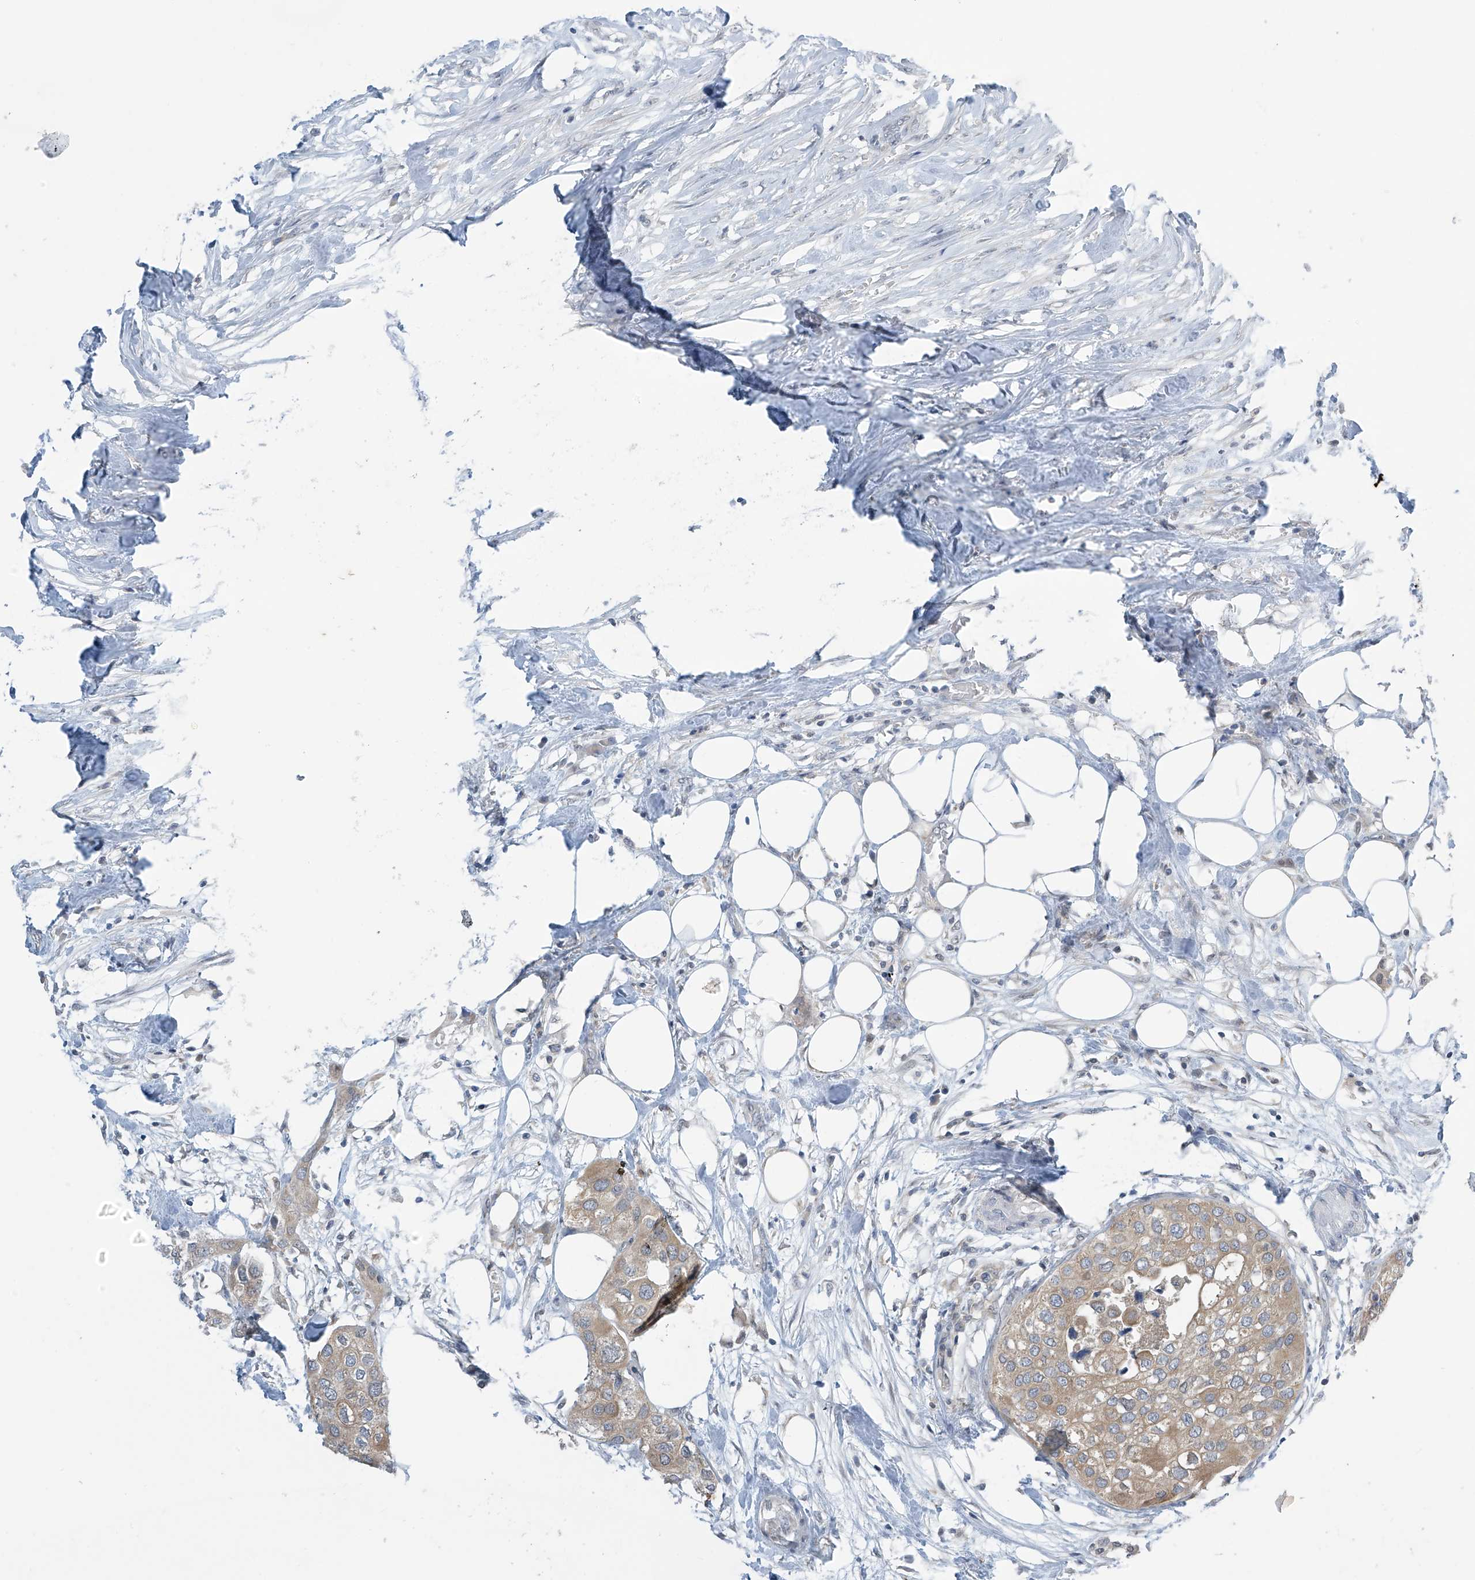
{"staining": {"intensity": "weak", "quantity": ">75%", "location": "cytoplasmic/membranous"}, "tissue": "urothelial cancer", "cell_type": "Tumor cells", "image_type": "cancer", "snomed": [{"axis": "morphology", "description": "Urothelial carcinoma, High grade"}, {"axis": "topography", "description": "Urinary bladder"}], "caption": "High-magnification brightfield microscopy of urothelial cancer stained with DAB (brown) and counterstained with hematoxylin (blue). tumor cells exhibit weak cytoplasmic/membranous staining is appreciated in approximately>75% of cells.", "gene": "APLF", "patient": {"sex": "male", "age": 64}}